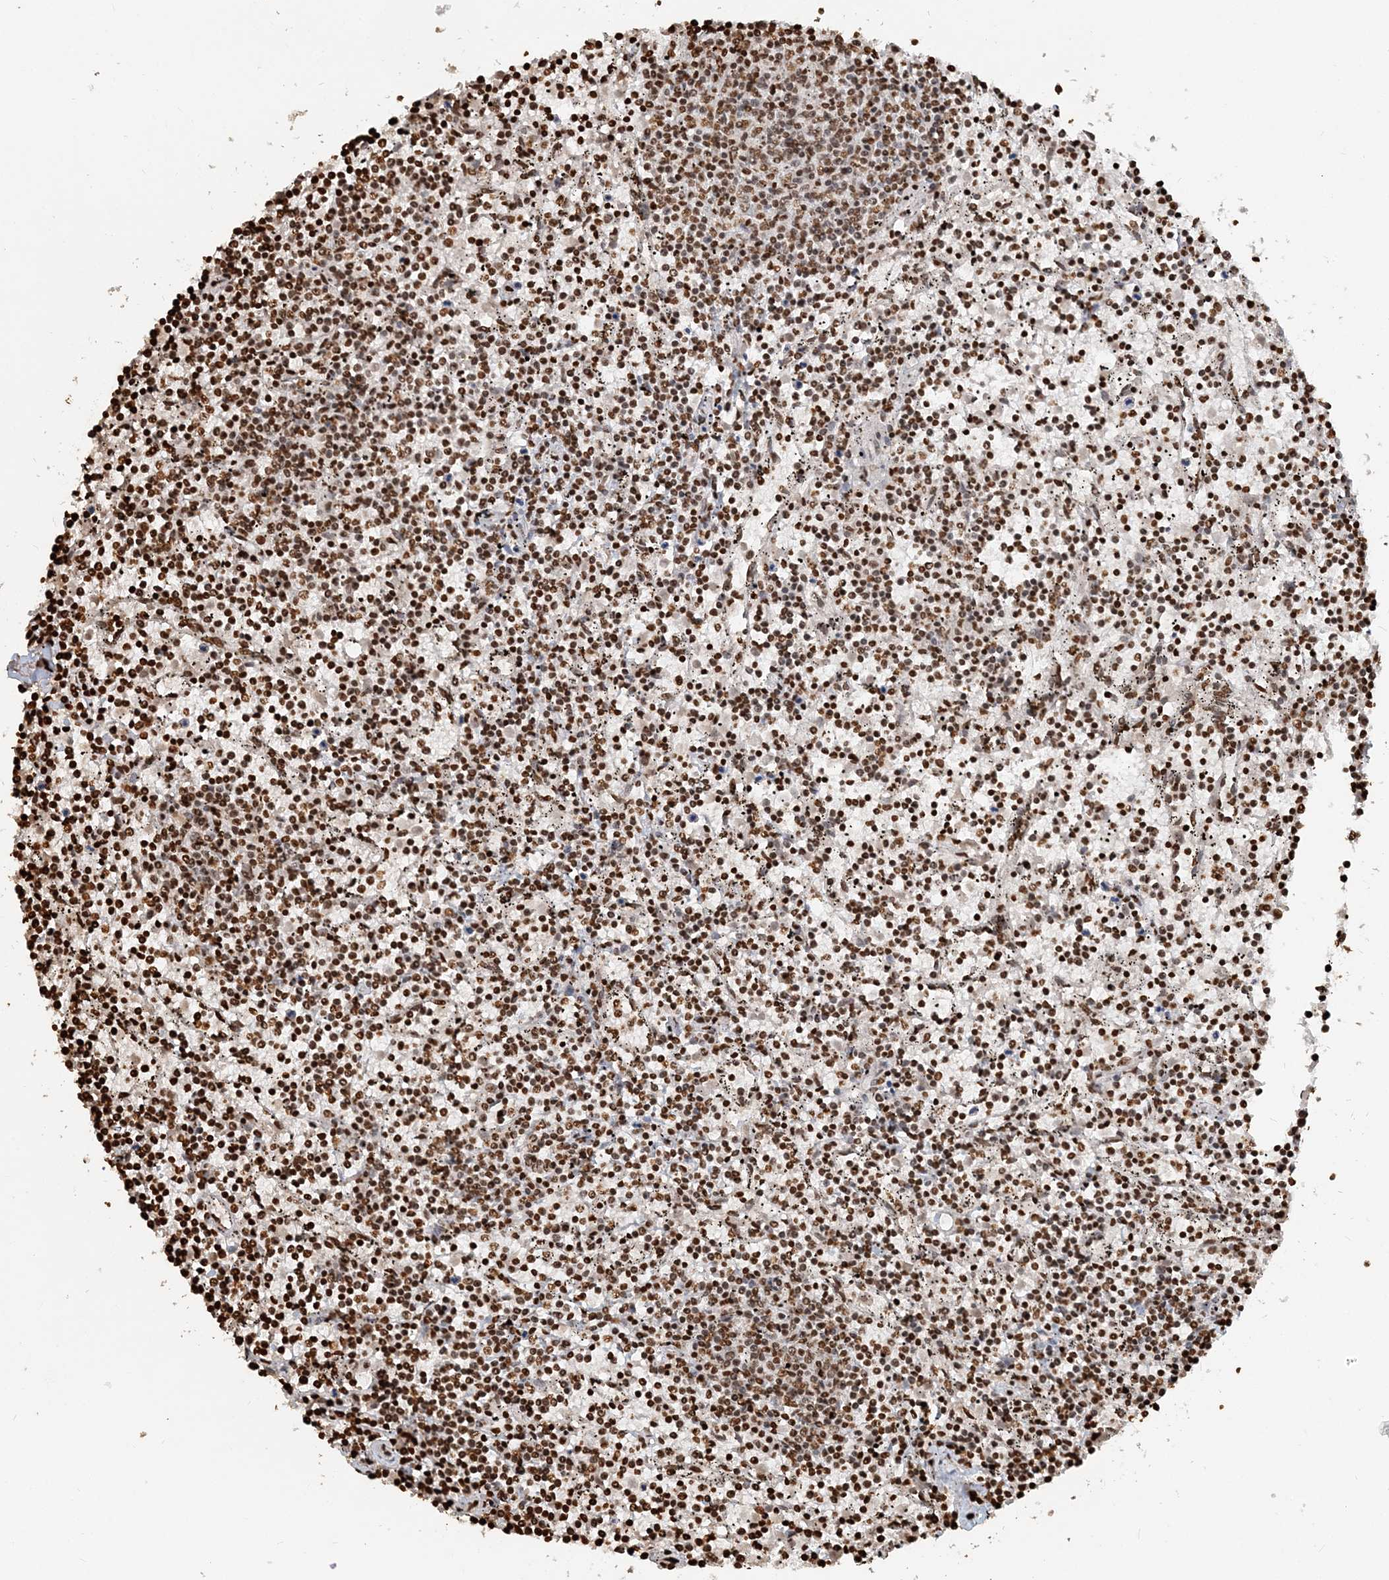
{"staining": {"intensity": "strong", "quantity": ">75%", "location": "nuclear"}, "tissue": "lymphoma", "cell_type": "Tumor cells", "image_type": "cancer", "snomed": [{"axis": "morphology", "description": "Malignant lymphoma, non-Hodgkin's type, Low grade"}, {"axis": "topography", "description": "Spleen"}], "caption": "An immunohistochemistry (IHC) micrograph of neoplastic tissue is shown. Protein staining in brown highlights strong nuclear positivity in malignant lymphoma, non-Hodgkin's type (low-grade) within tumor cells. (DAB IHC, brown staining for protein, blue staining for nuclei).", "gene": "H3-3B", "patient": {"sex": "female", "age": 50}}